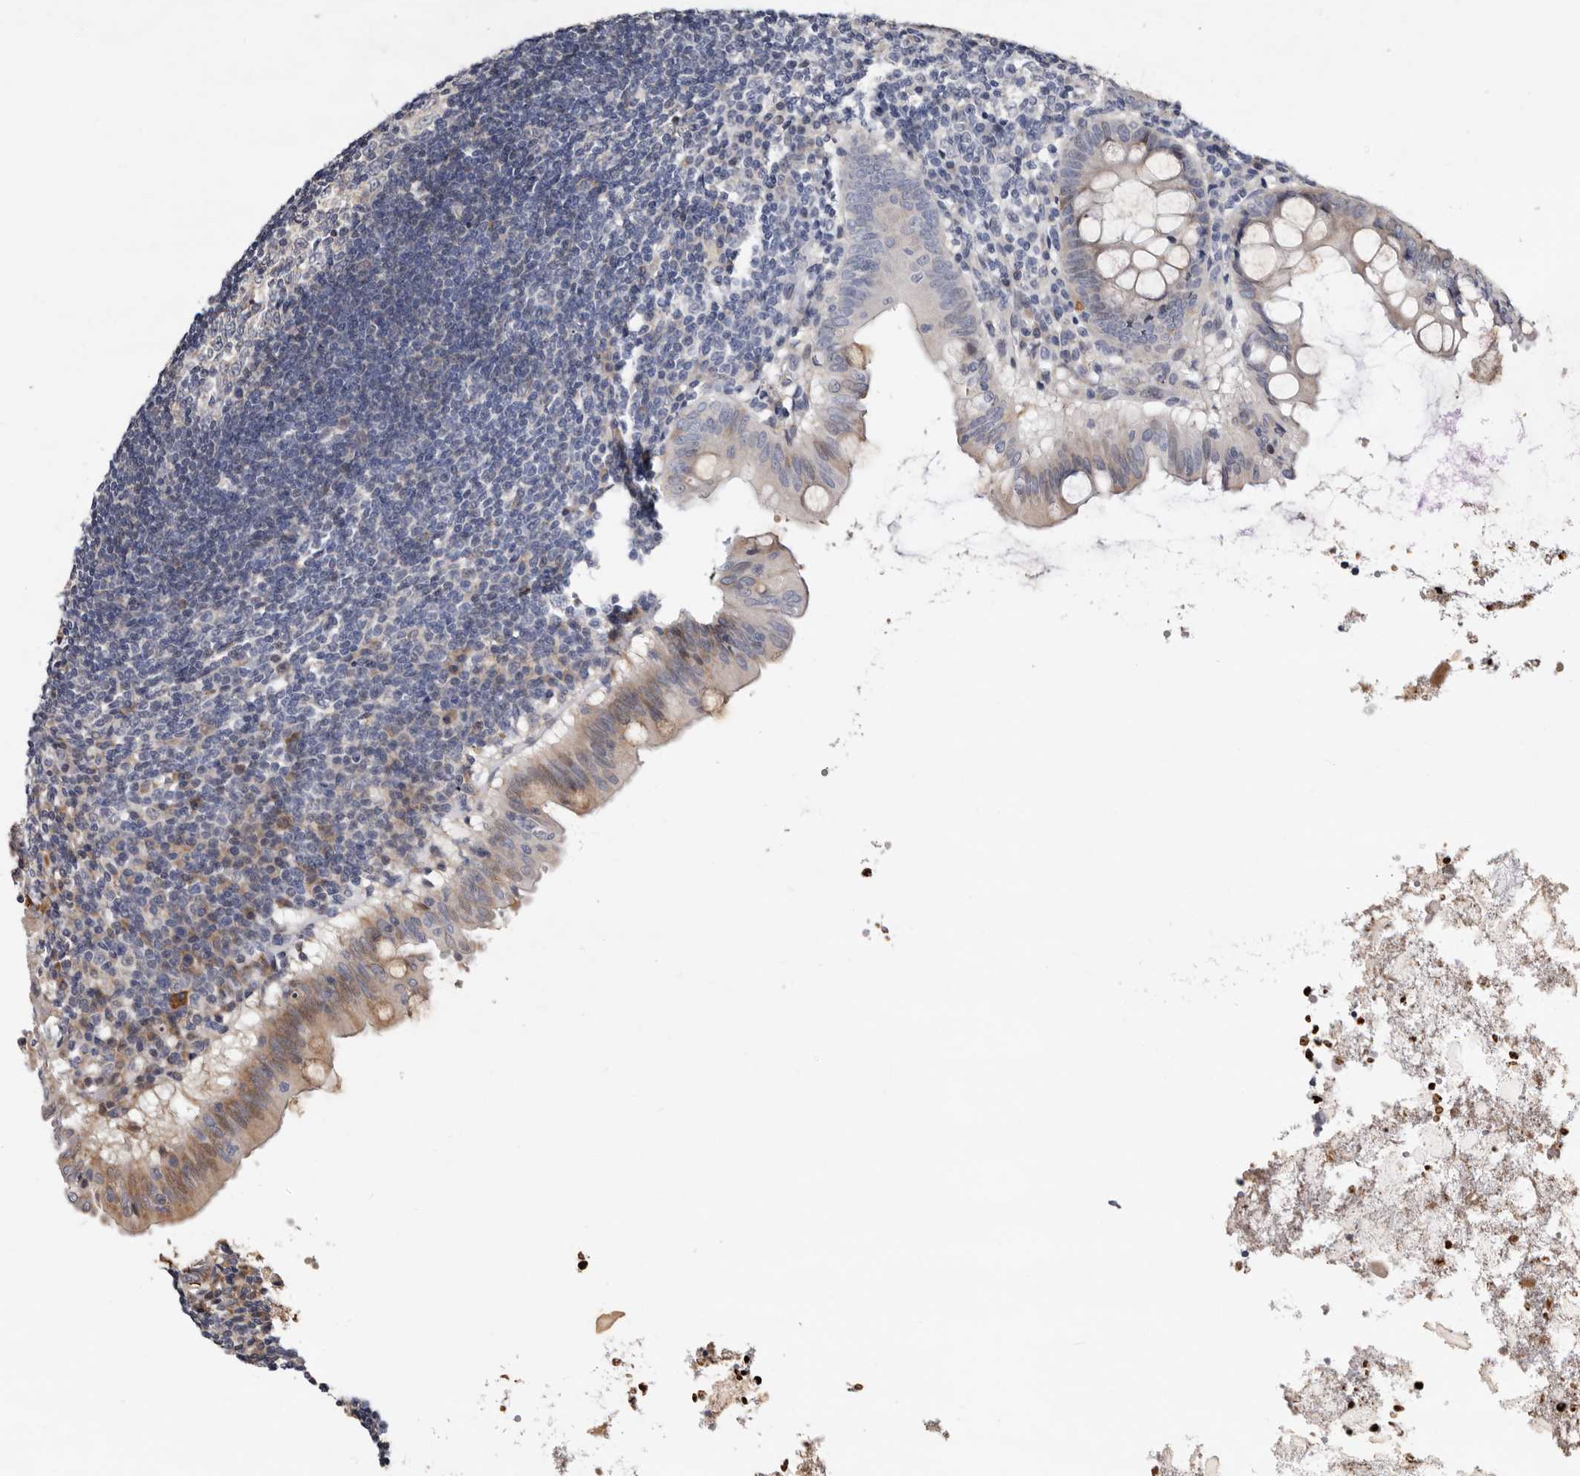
{"staining": {"intensity": "moderate", "quantity": "25%-75%", "location": "cytoplasmic/membranous"}, "tissue": "appendix", "cell_type": "Glandular cells", "image_type": "normal", "snomed": [{"axis": "morphology", "description": "Normal tissue, NOS"}, {"axis": "topography", "description": "Appendix"}], "caption": "The immunohistochemical stain shows moderate cytoplasmic/membranous staining in glandular cells of normal appendix. (Stains: DAB (3,3'-diaminobenzidine) in brown, nuclei in blue, Microscopy: brightfield microscopy at high magnification).", "gene": "WEE2", "patient": {"sex": "female", "age": 54}}